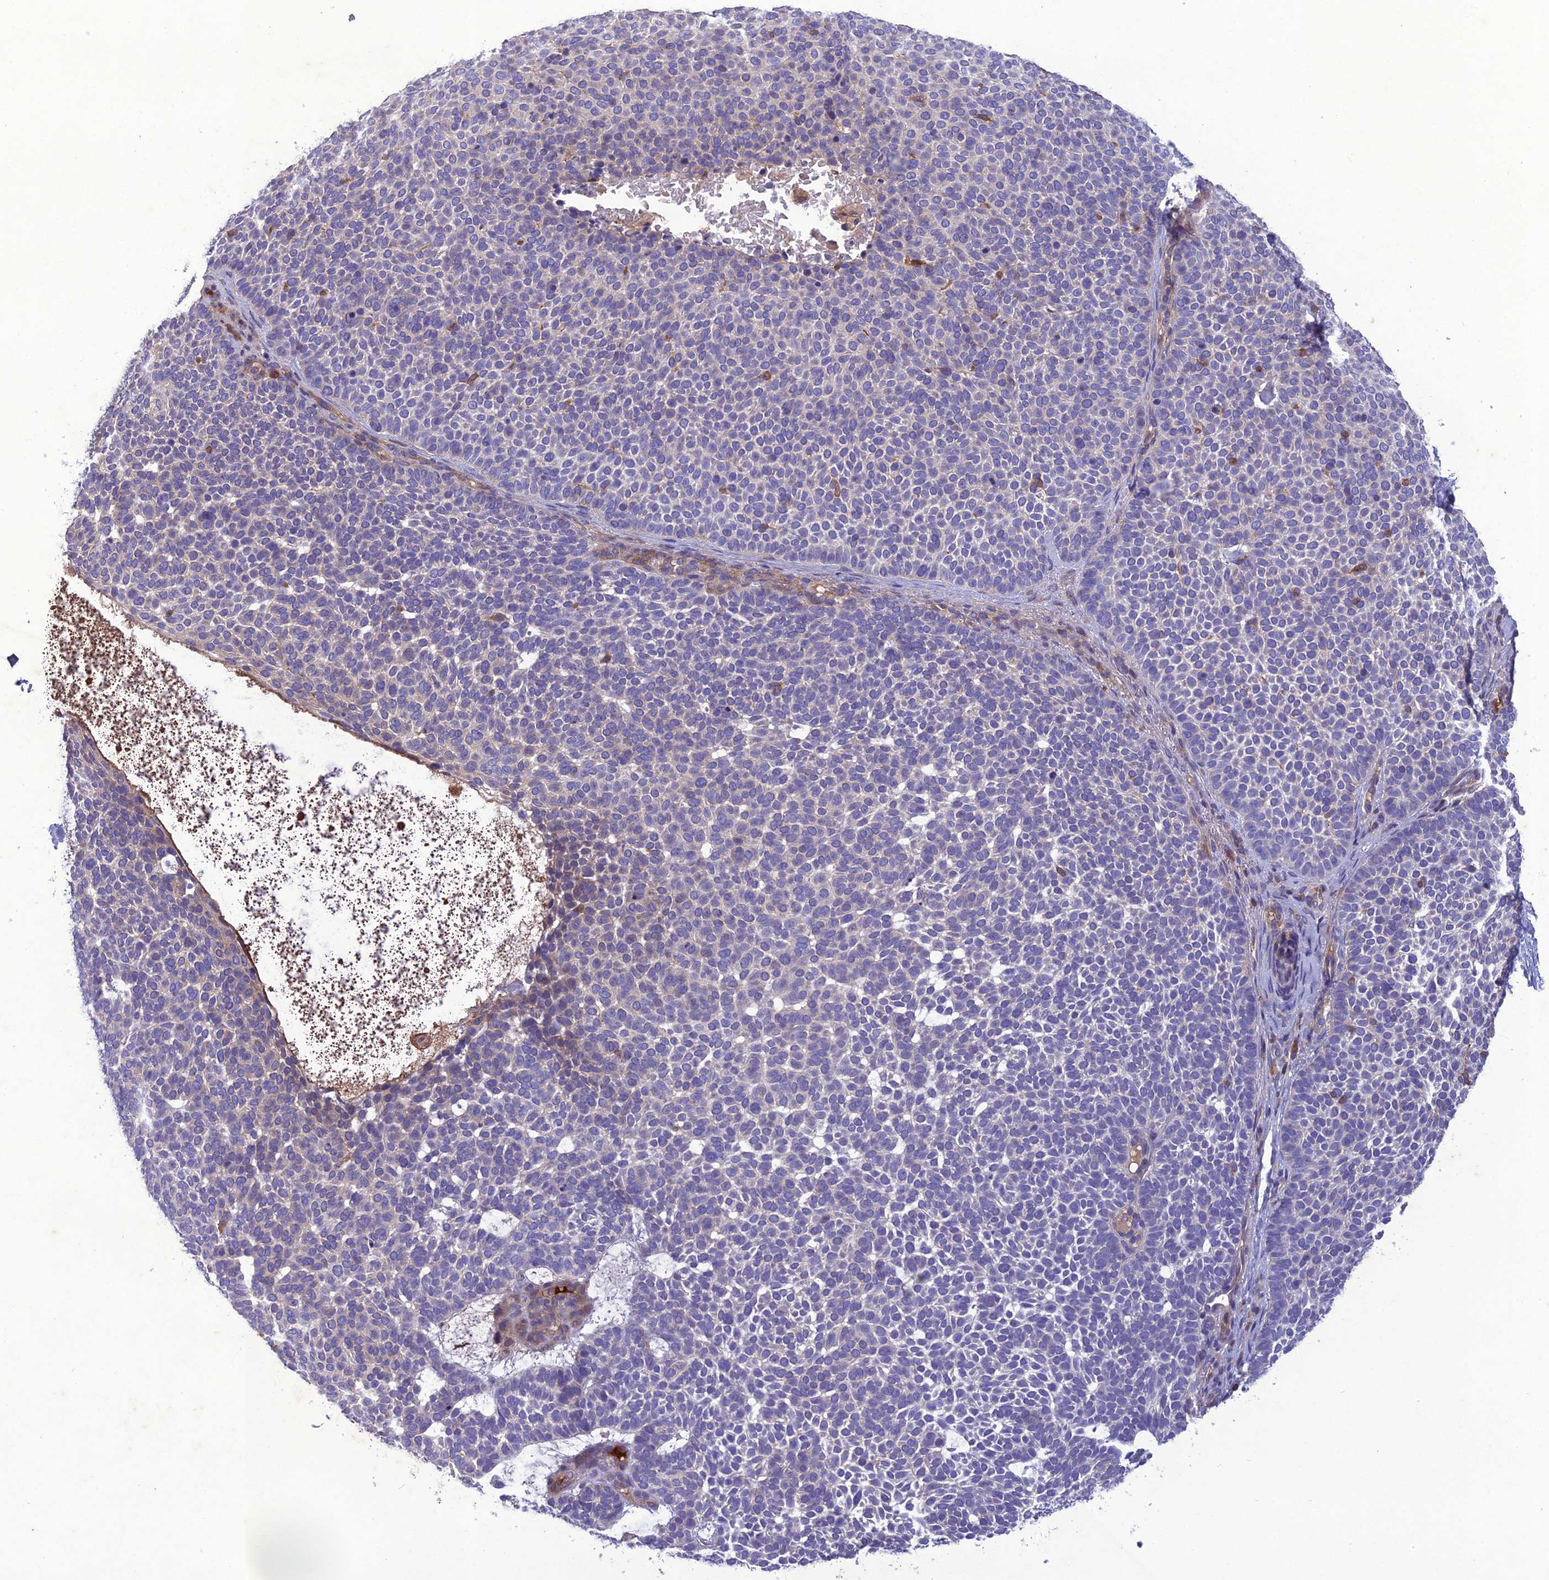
{"staining": {"intensity": "negative", "quantity": "none", "location": "none"}, "tissue": "skin cancer", "cell_type": "Tumor cells", "image_type": "cancer", "snomed": [{"axis": "morphology", "description": "Basal cell carcinoma"}, {"axis": "topography", "description": "Skin"}], "caption": "Skin basal cell carcinoma was stained to show a protein in brown. There is no significant positivity in tumor cells.", "gene": "GDF6", "patient": {"sex": "female", "age": 77}}